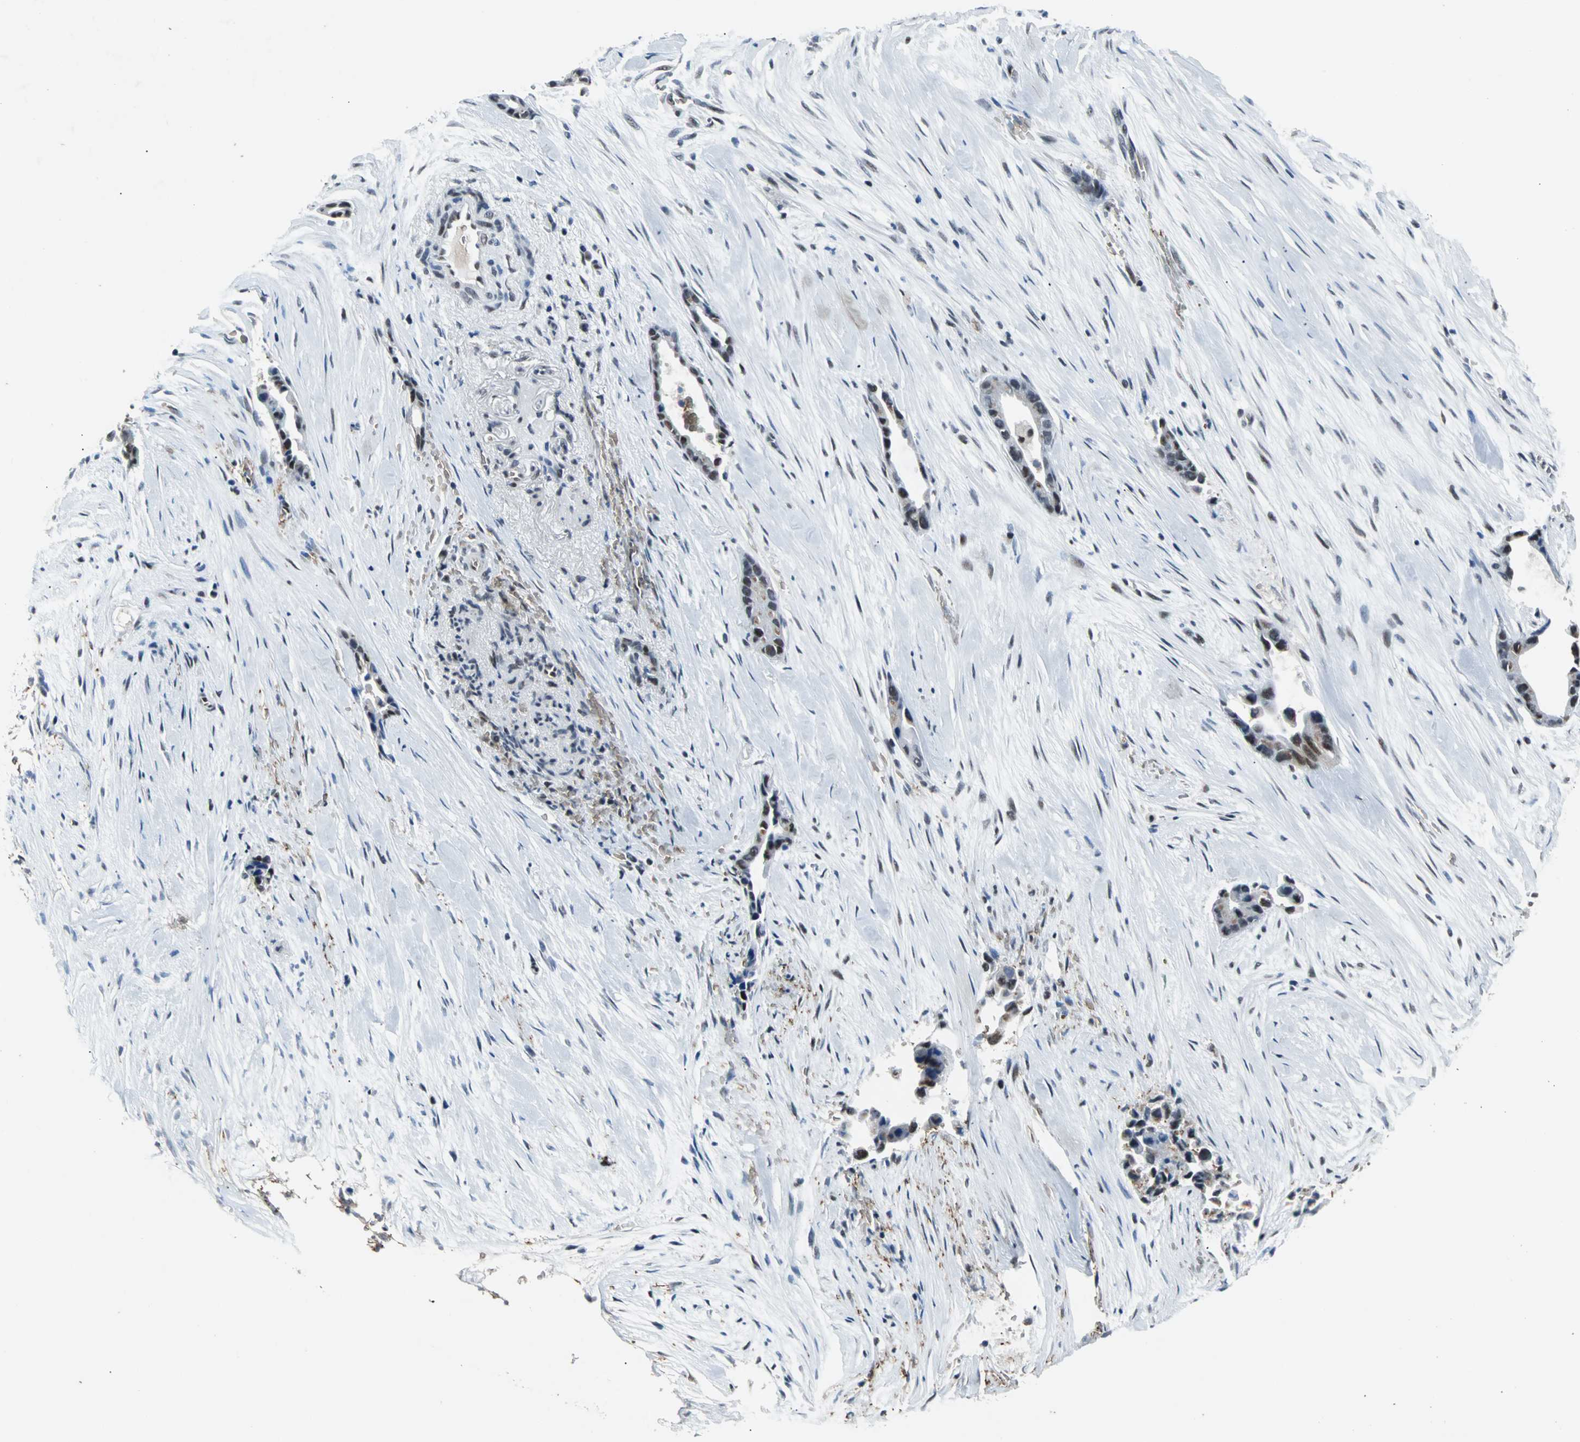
{"staining": {"intensity": "moderate", "quantity": "<25%", "location": "nuclear"}, "tissue": "liver cancer", "cell_type": "Tumor cells", "image_type": "cancer", "snomed": [{"axis": "morphology", "description": "Cholangiocarcinoma"}, {"axis": "topography", "description": "Liver"}], "caption": "Liver cancer (cholangiocarcinoma) stained with DAB immunohistochemistry (IHC) demonstrates low levels of moderate nuclear staining in about <25% of tumor cells. (brown staining indicates protein expression, while blue staining denotes nuclei).", "gene": "USP28", "patient": {"sex": "female", "age": 55}}